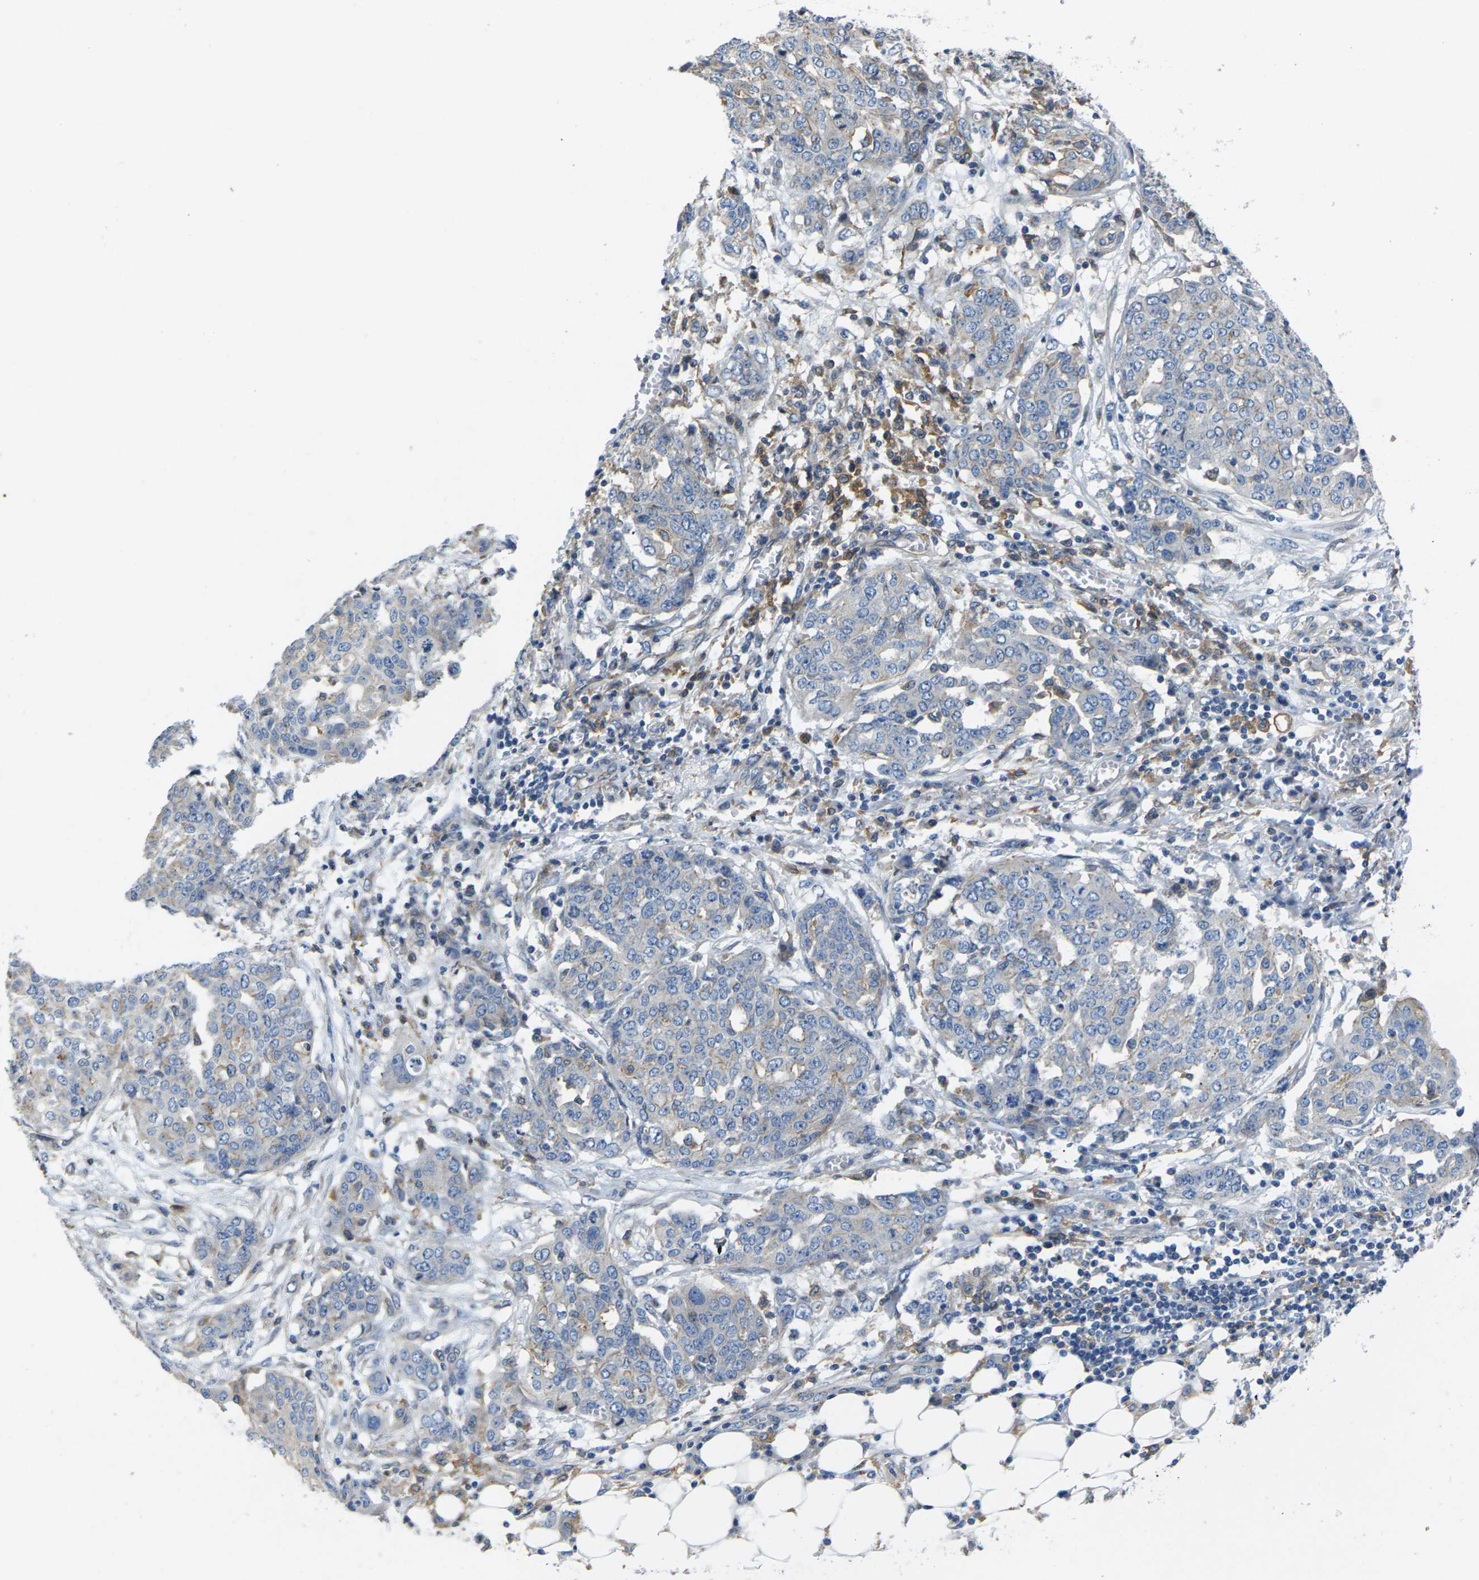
{"staining": {"intensity": "negative", "quantity": "none", "location": "none"}, "tissue": "ovarian cancer", "cell_type": "Tumor cells", "image_type": "cancer", "snomed": [{"axis": "morphology", "description": "Cystadenocarcinoma, serous, NOS"}, {"axis": "topography", "description": "Soft tissue"}, {"axis": "topography", "description": "Ovary"}], "caption": "Photomicrograph shows no protein expression in tumor cells of ovarian serous cystadenocarcinoma tissue.", "gene": "SCNN1A", "patient": {"sex": "female", "age": 57}}